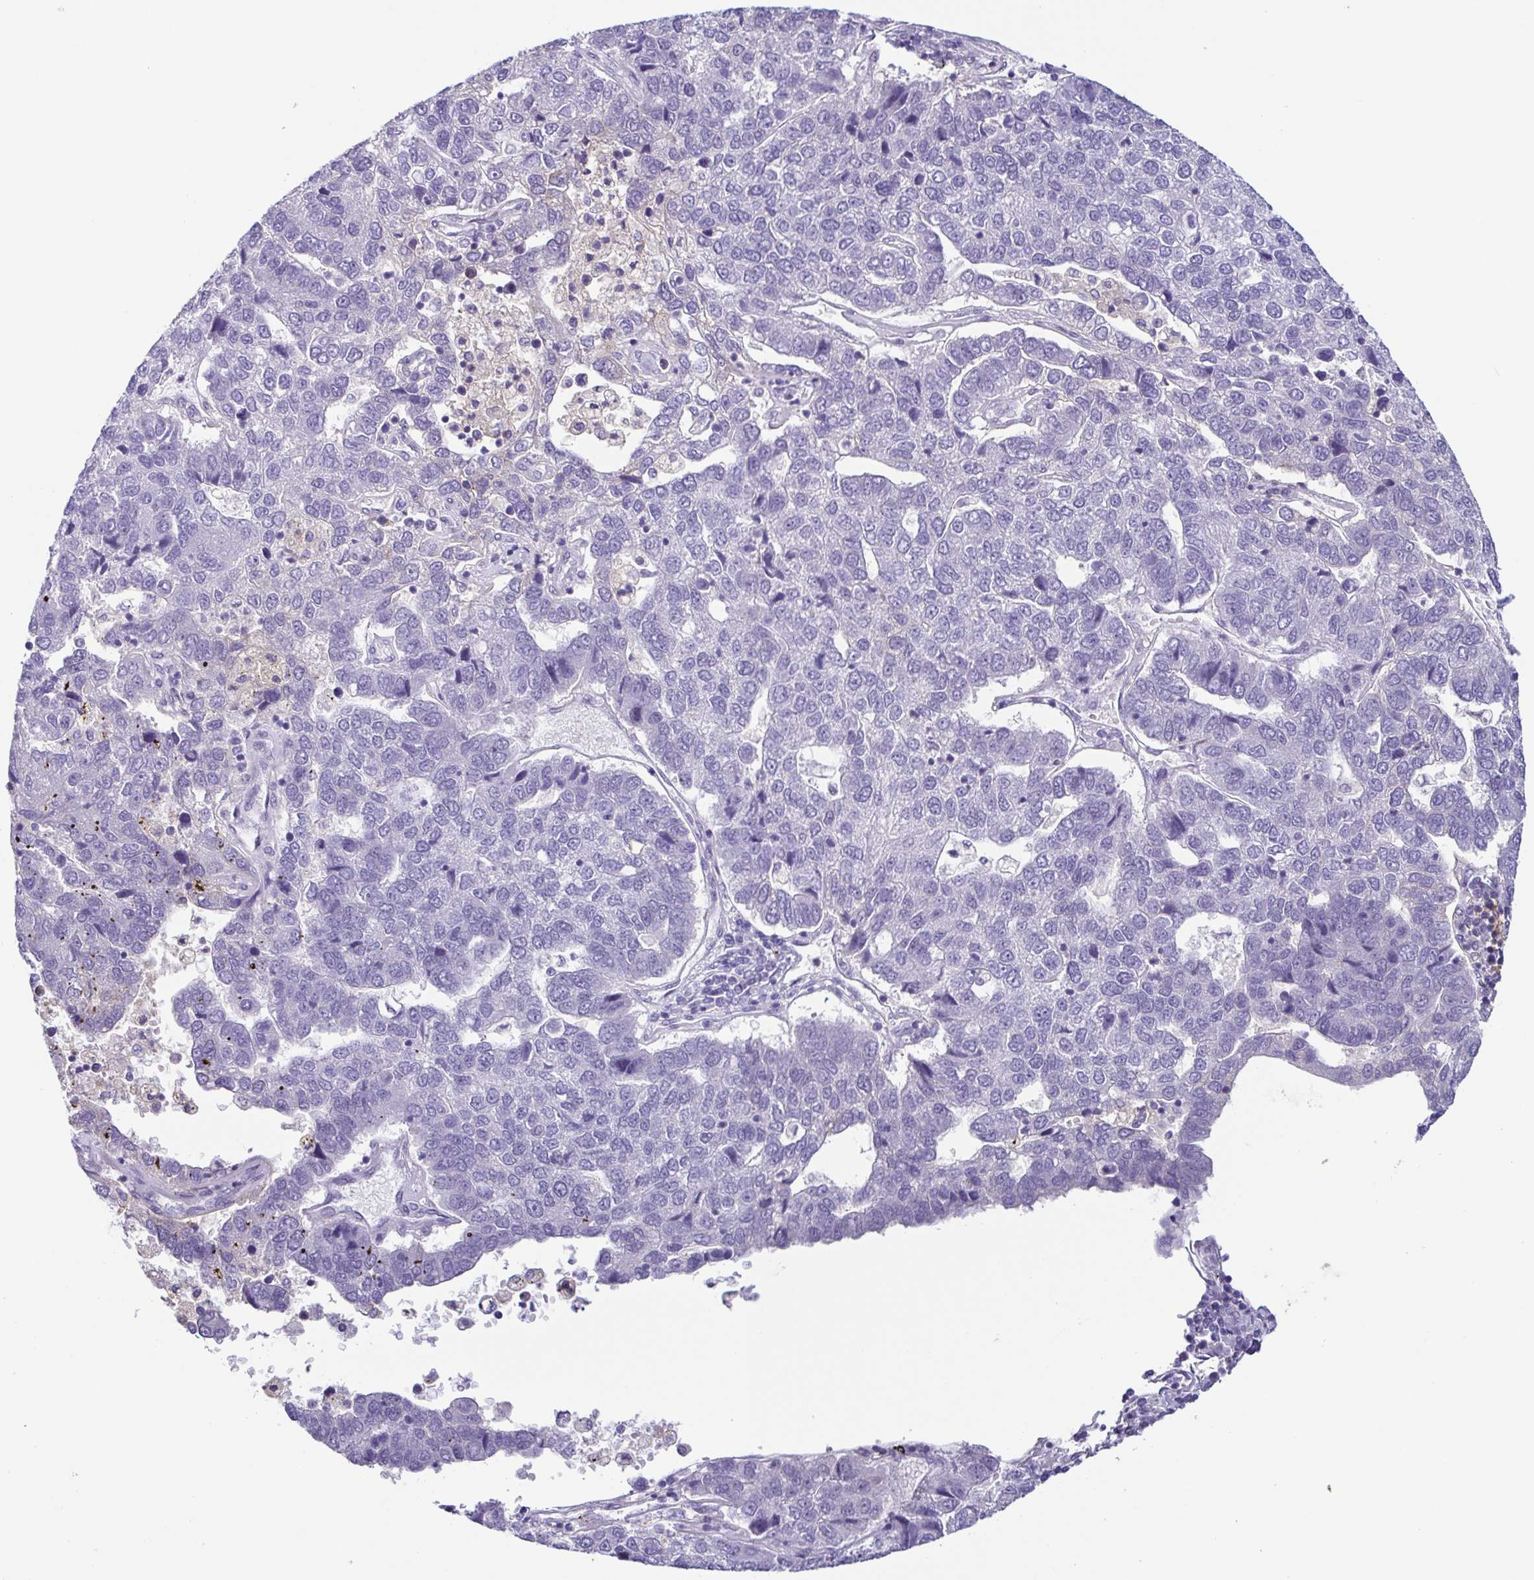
{"staining": {"intensity": "negative", "quantity": "none", "location": "none"}, "tissue": "pancreatic cancer", "cell_type": "Tumor cells", "image_type": "cancer", "snomed": [{"axis": "morphology", "description": "Adenocarcinoma, NOS"}, {"axis": "topography", "description": "Pancreas"}], "caption": "IHC of human pancreatic cancer shows no staining in tumor cells.", "gene": "TERT", "patient": {"sex": "female", "age": 61}}